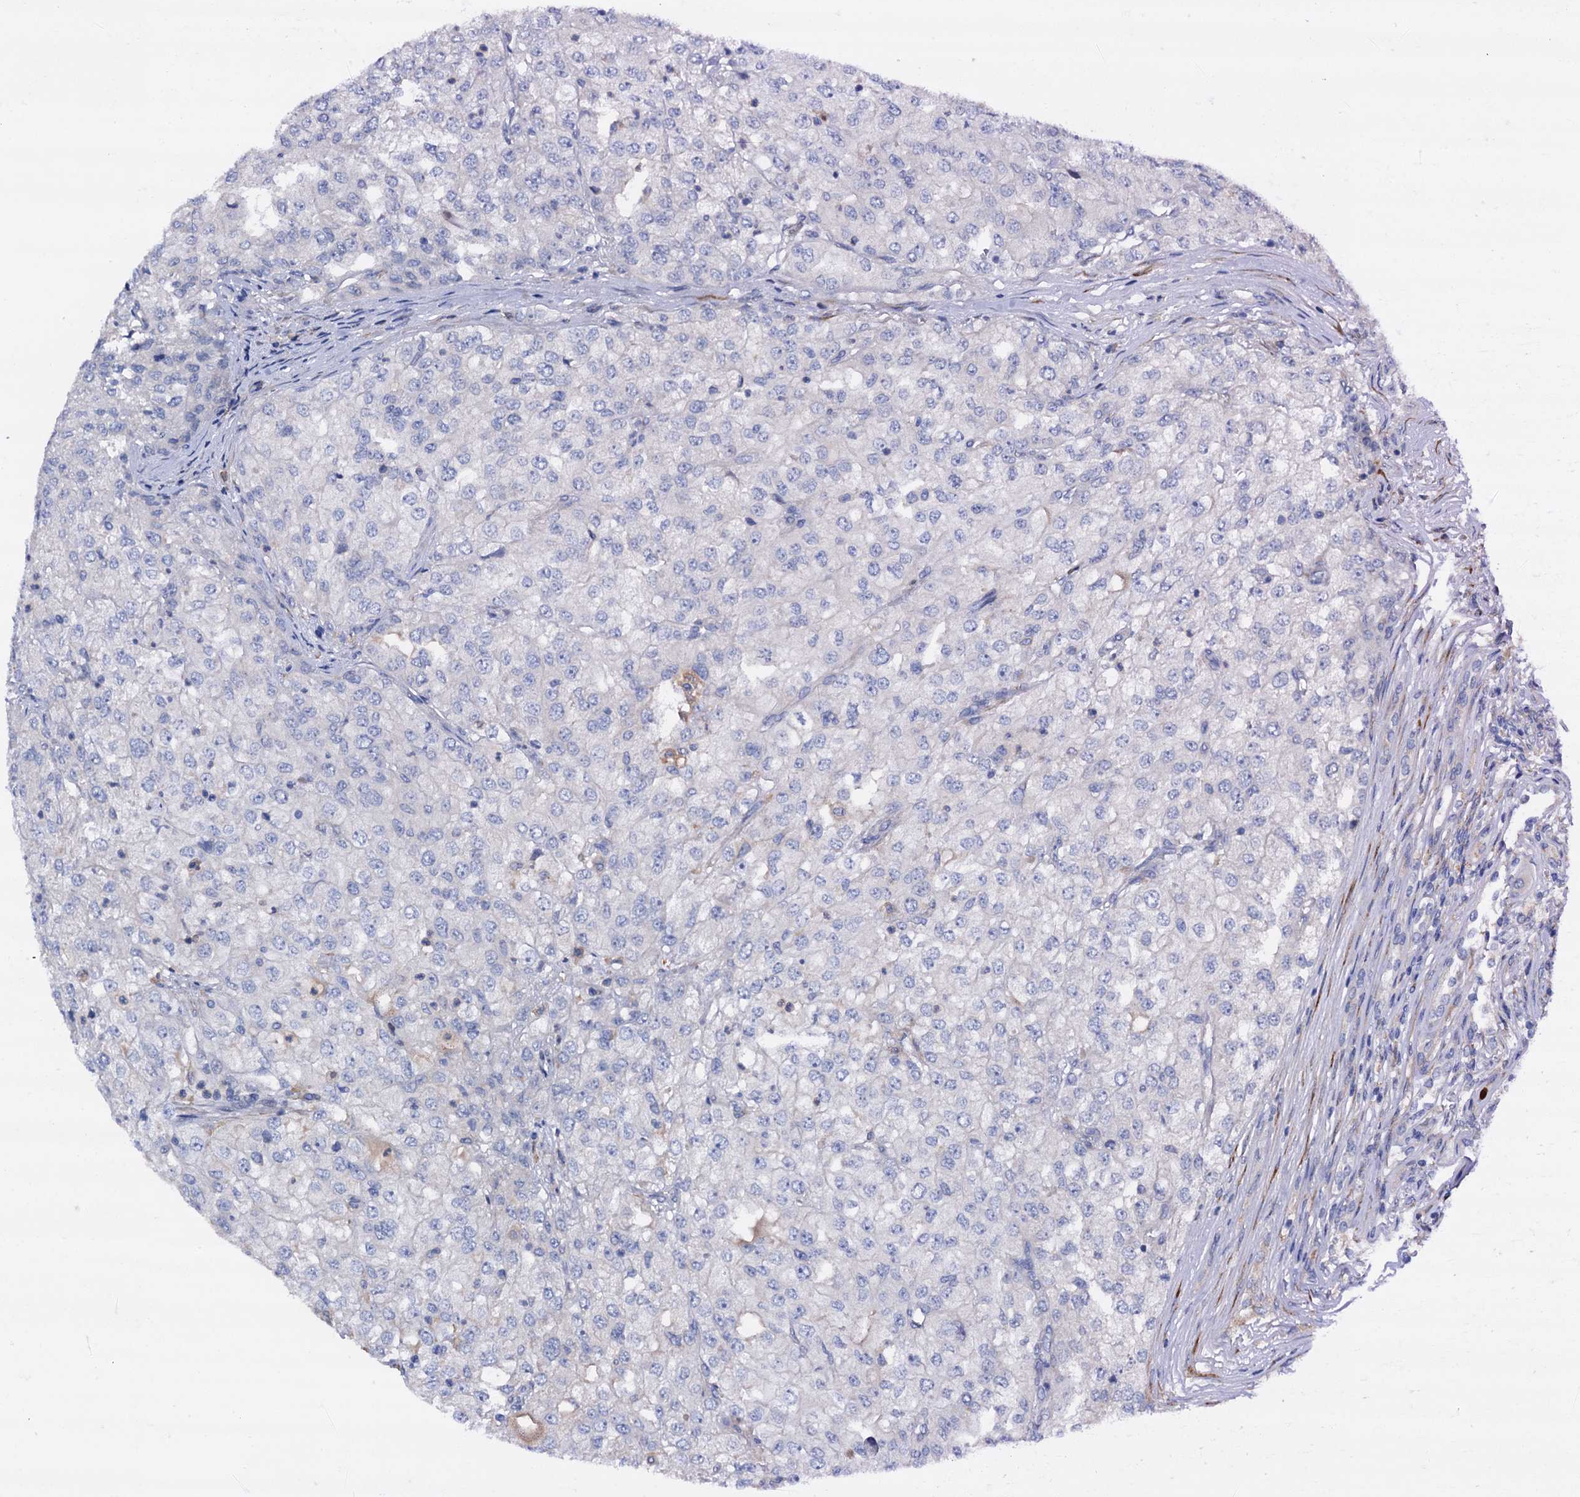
{"staining": {"intensity": "negative", "quantity": "none", "location": "none"}, "tissue": "renal cancer", "cell_type": "Tumor cells", "image_type": "cancer", "snomed": [{"axis": "morphology", "description": "Adenocarcinoma, NOS"}, {"axis": "topography", "description": "Kidney"}], "caption": "This micrograph is of renal cancer (adenocarcinoma) stained with IHC to label a protein in brown with the nuclei are counter-stained blue. There is no positivity in tumor cells.", "gene": "RASSF9", "patient": {"sex": "female", "age": 54}}